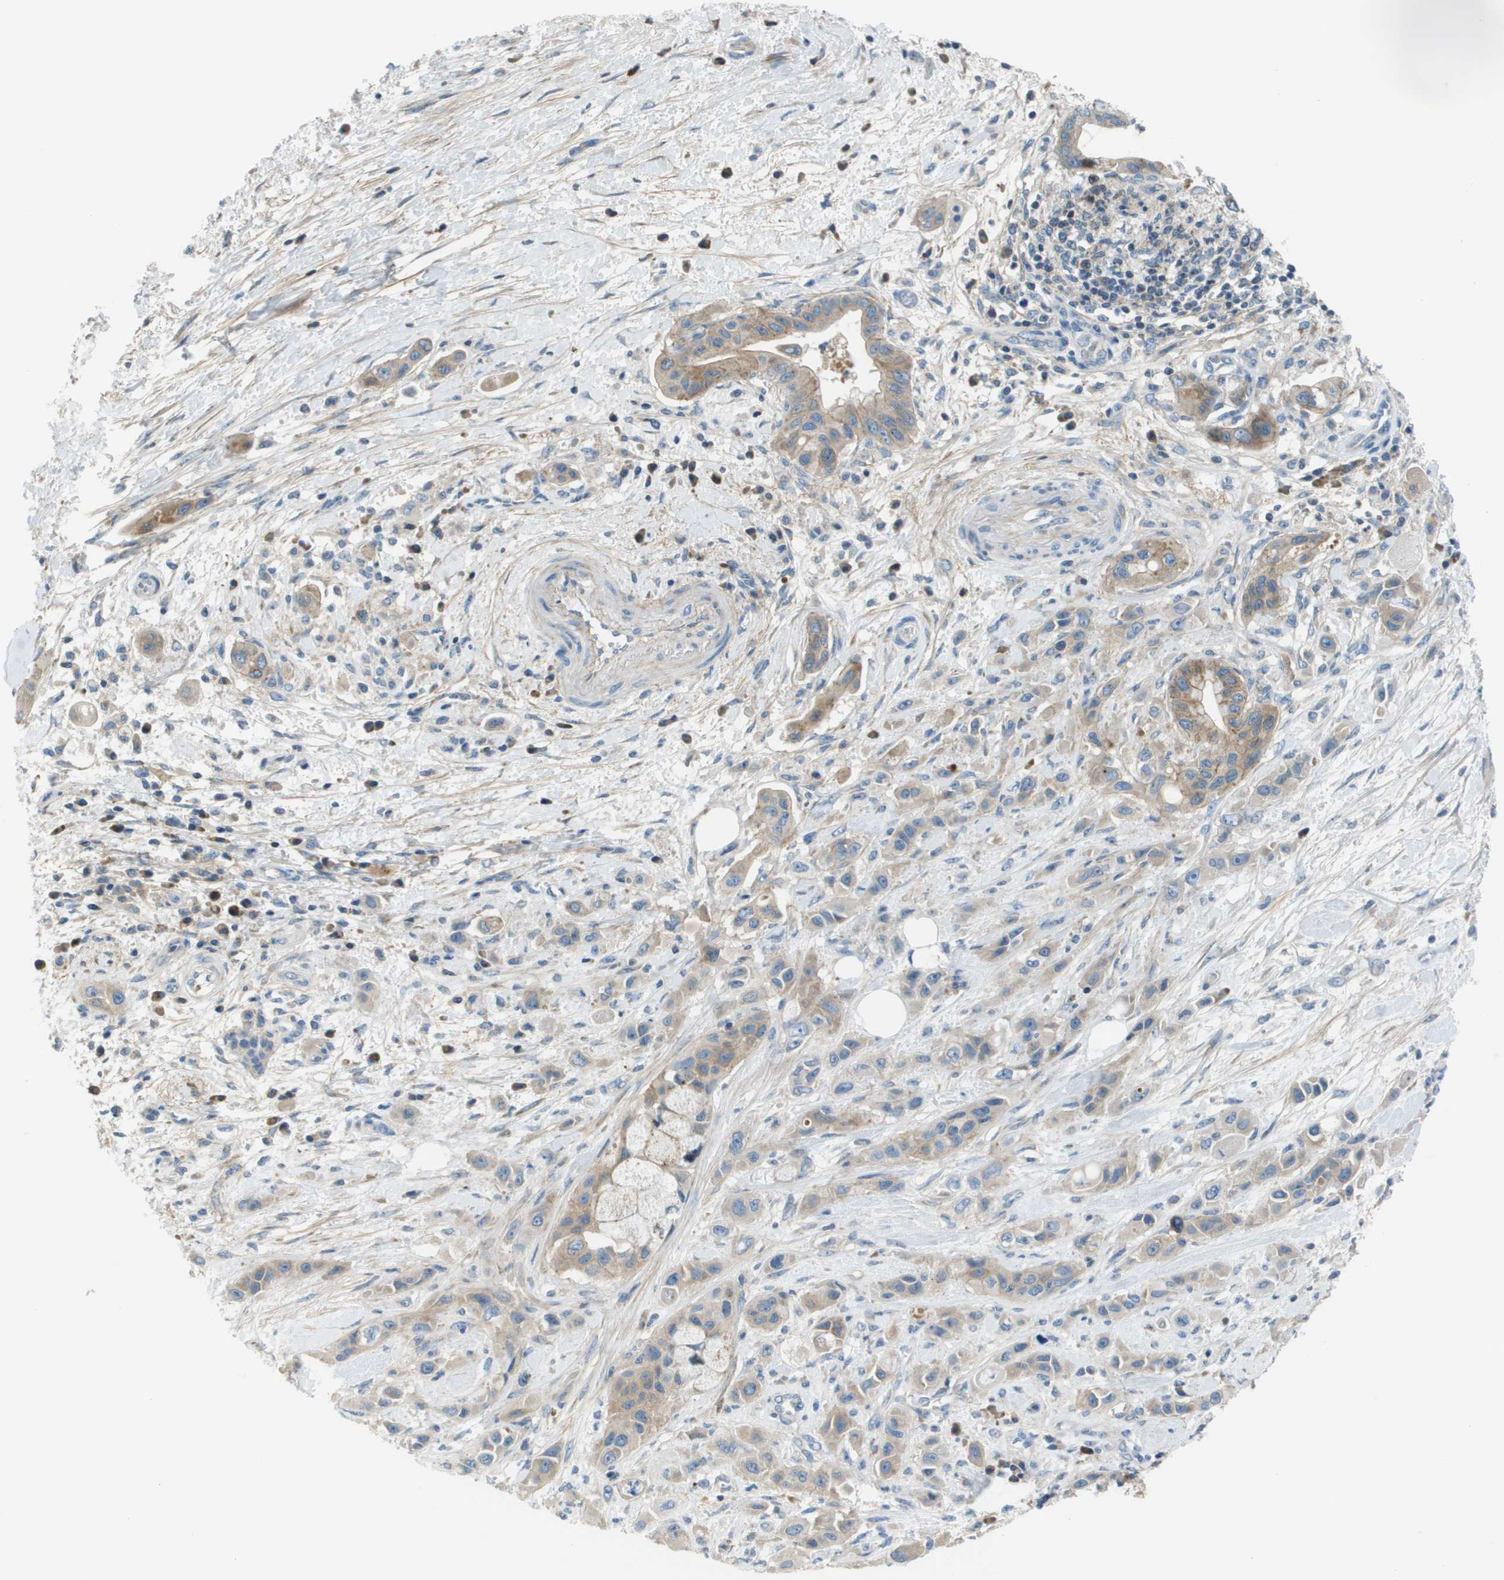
{"staining": {"intensity": "weak", "quantity": "25%-75%", "location": "cytoplasmic/membranous"}, "tissue": "pancreatic cancer", "cell_type": "Tumor cells", "image_type": "cancer", "snomed": [{"axis": "morphology", "description": "Adenocarcinoma, NOS"}, {"axis": "topography", "description": "Pancreas"}], "caption": "Protein expression analysis of human pancreatic cancer (adenocarcinoma) reveals weak cytoplasmic/membranous expression in about 25%-75% of tumor cells. Nuclei are stained in blue.", "gene": "GALNT6", "patient": {"sex": "female", "age": 73}}